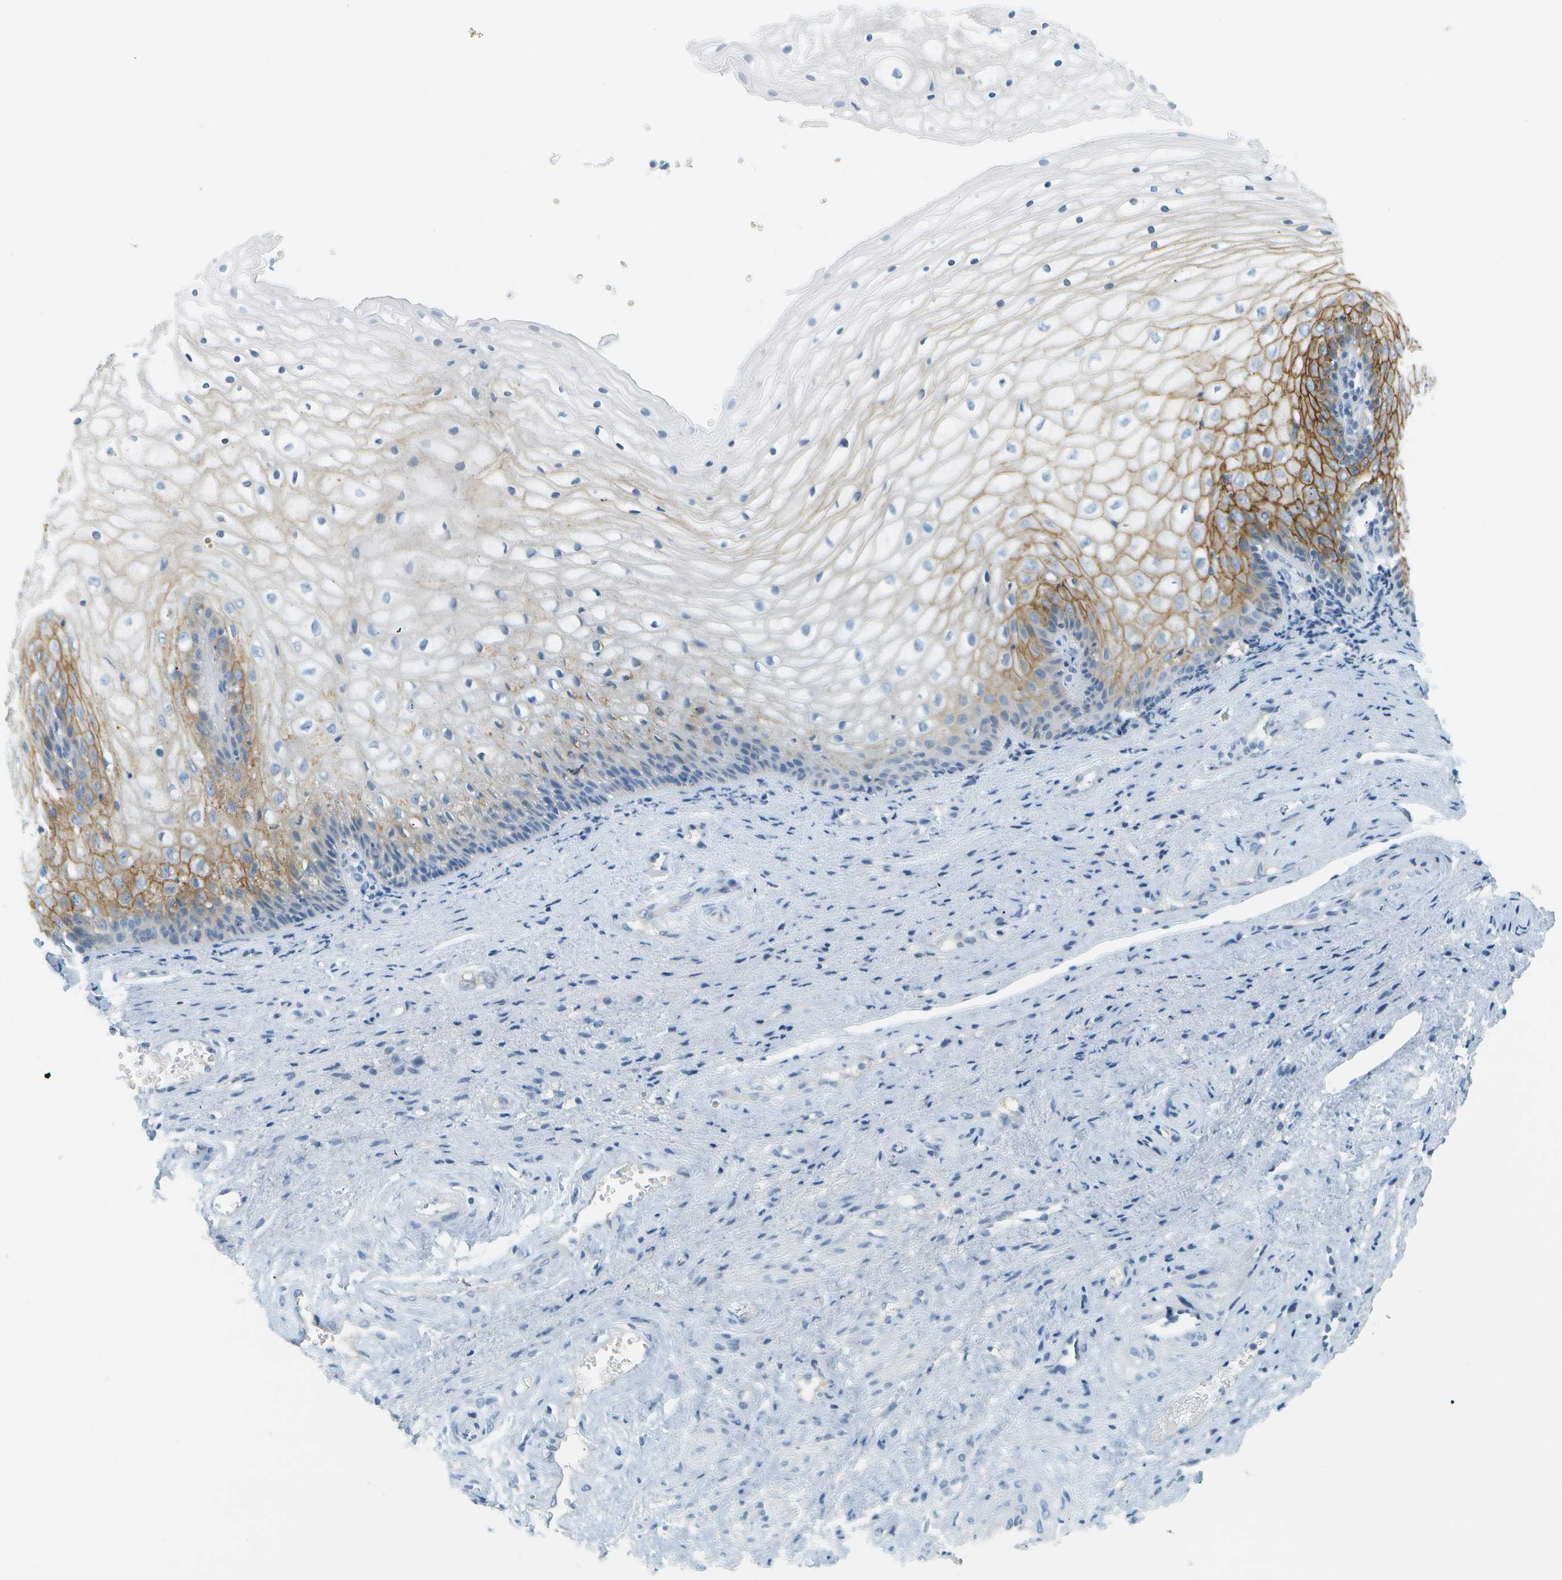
{"staining": {"intensity": "strong", "quantity": "25%-75%", "location": "cytoplasmic/membranous"}, "tissue": "vagina", "cell_type": "Squamous epithelial cells", "image_type": "normal", "snomed": [{"axis": "morphology", "description": "Normal tissue, NOS"}, {"axis": "topography", "description": "Vagina"}], "caption": "Immunohistochemistry micrograph of benign vagina stained for a protein (brown), which shows high levels of strong cytoplasmic/membranous staining in about 25%-75% of squamous epithelial cells.", "gene": "SMYD5", "patient": {"sex": "female", "age": 34}}